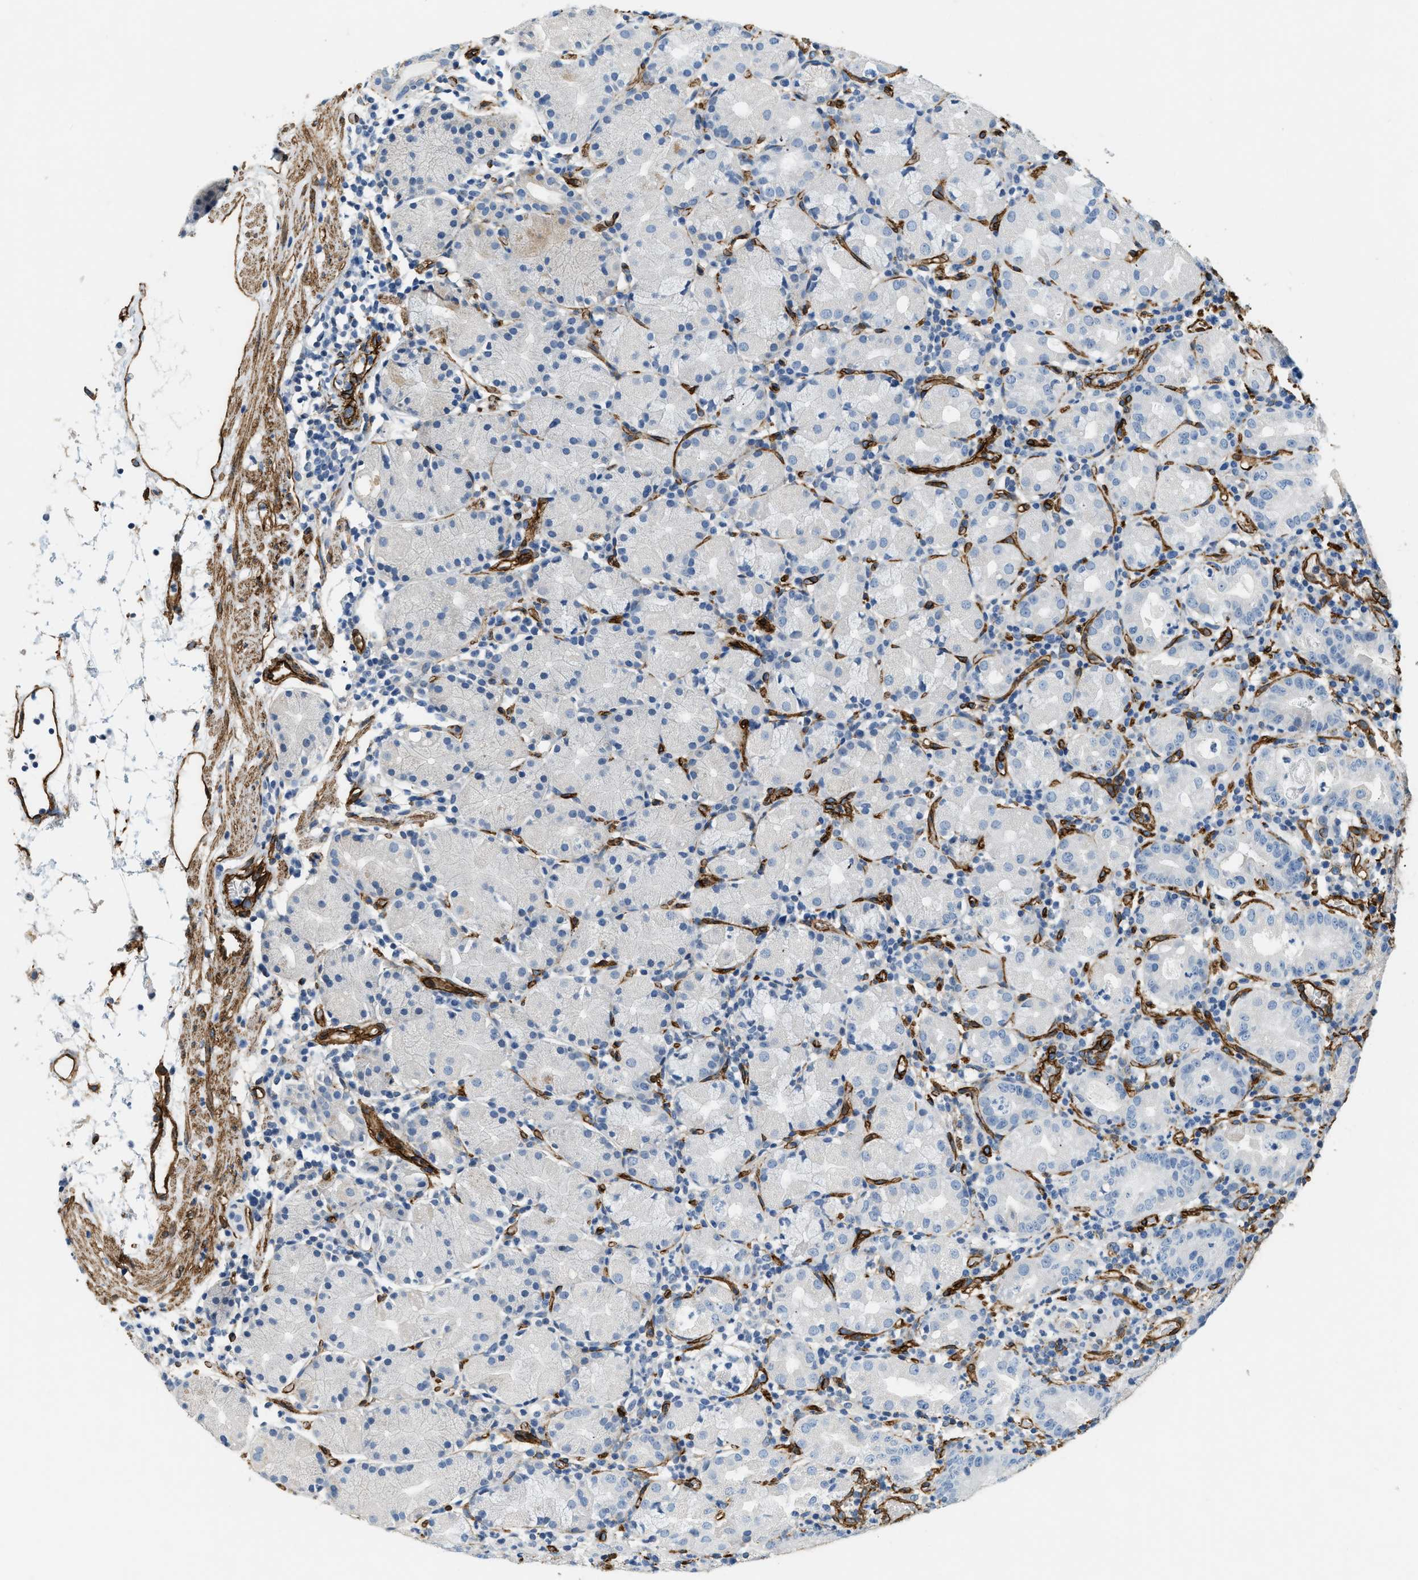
{"staining": {"intensity": "negative", "quantity": "none", "location": "none"}, "tissue": "stomach", "cell_type": "Glandular cells", "image_type": "normal", "snomed": [{"axis": "morphology", "description": "Normal tissue, NOS"}, {"axis": "topography", "description": "Stomach"}, {"axis": "topography", "description": "Stomach, lower"}], "caption": "The micrograph demonstrates no staining of glandular cells in benign stomach. (DAB immunohistochemistry (IHC) visualized using brightfield microscopy, high magnification).", "gene": "TMEM43", "patient": {"sex": "female", "age": 75}}